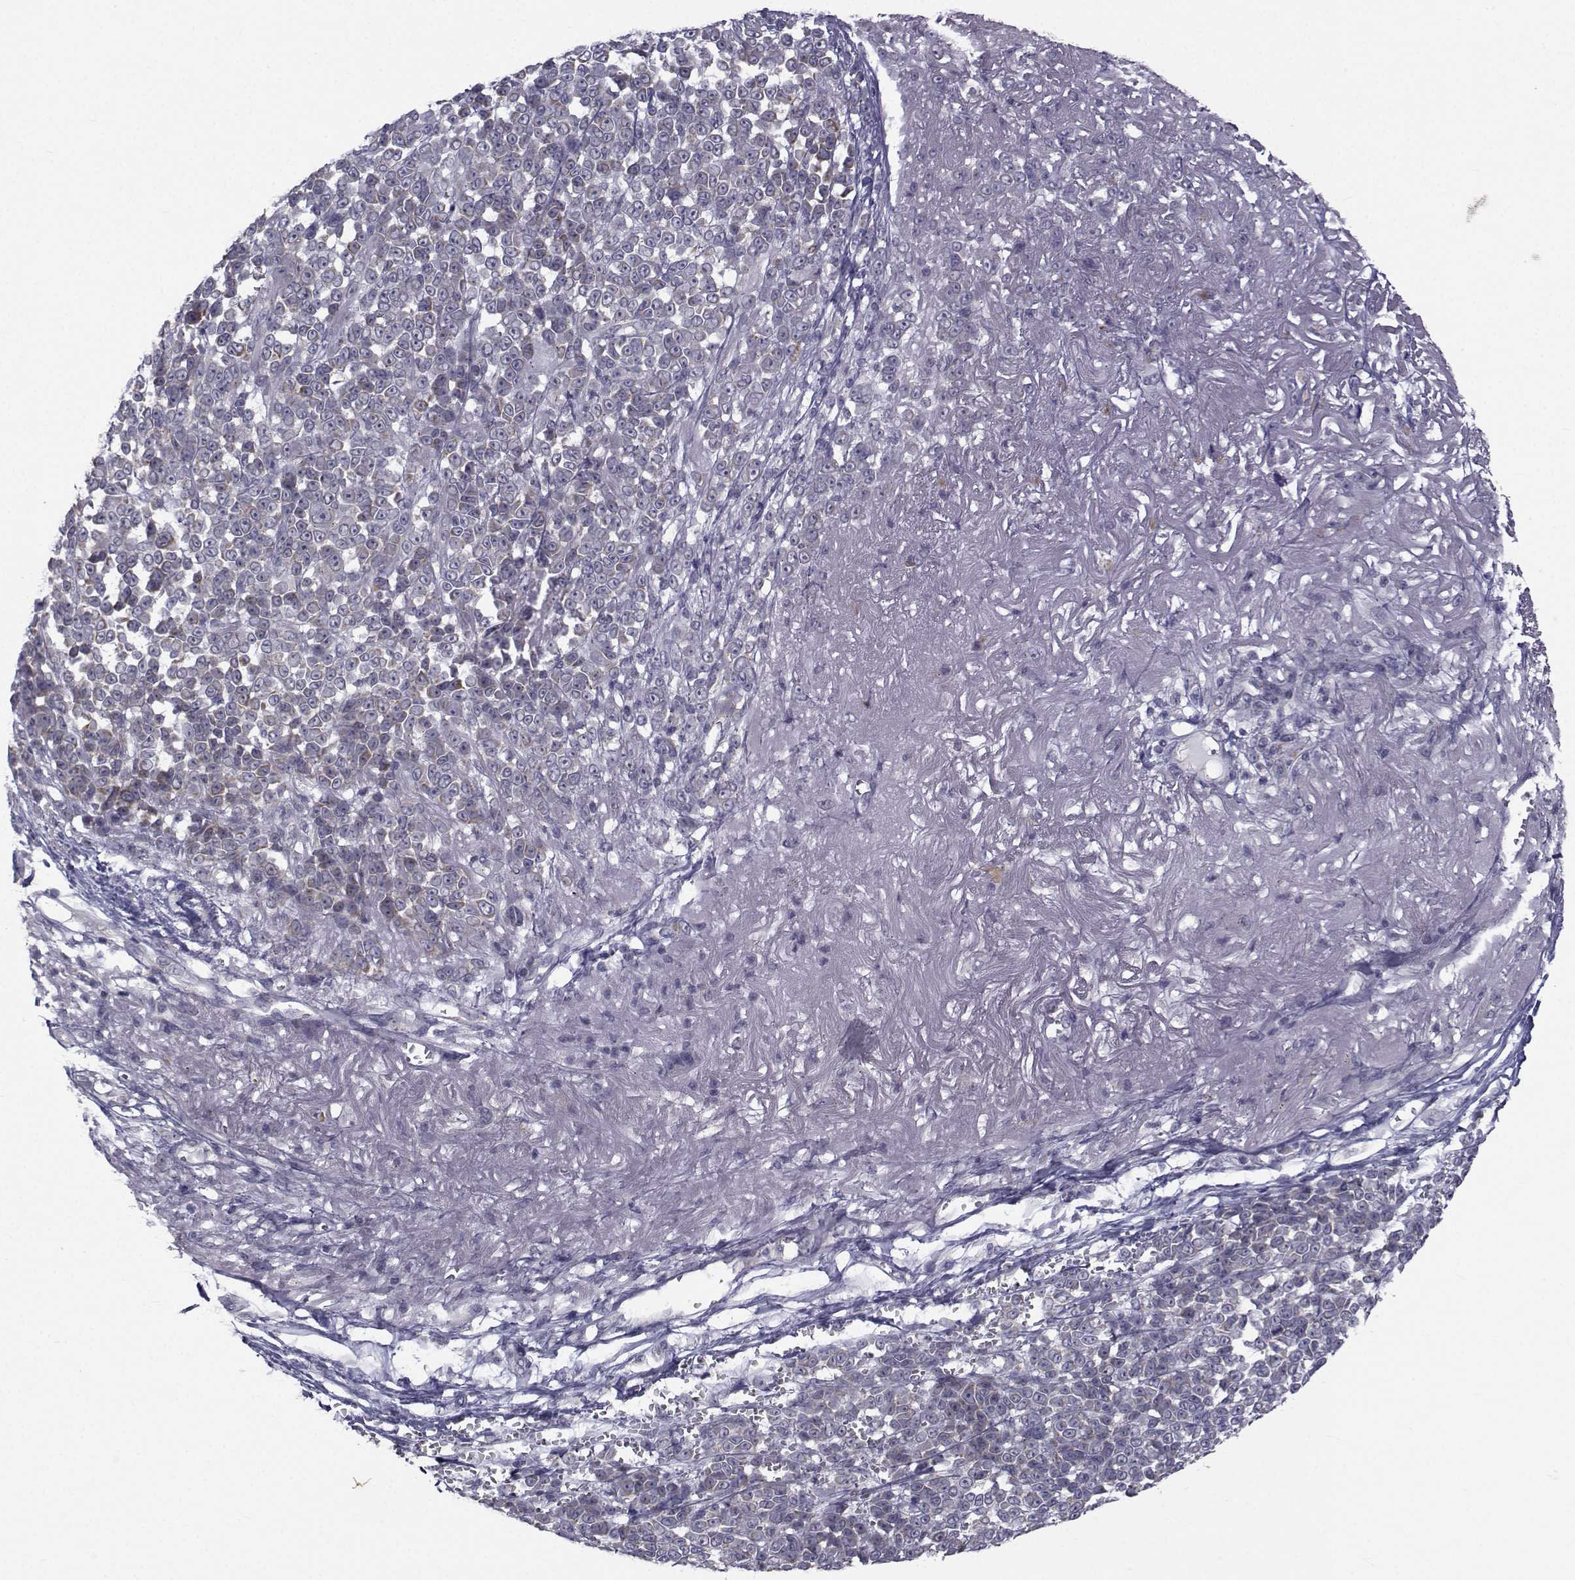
{"staining": {"intensity": "negative", "quantity": "none", "location": "none"}, "tissue": "melanoma", "cell_type": "Tumor cells", "image_type": "cancer", "snomed": [{"axis": "morphology", "description": "Malignant melanoma, NOS"}, {"axis": "topography", "description": "Skin"}], "caption": "Immunohistochemical staining of human malignant melanoma demonstrates no significant staining in tumor cells. Nuclei are stained in blue.", "gene": "ANGPT1", "patient": {"sex": "female", "age": 95}}